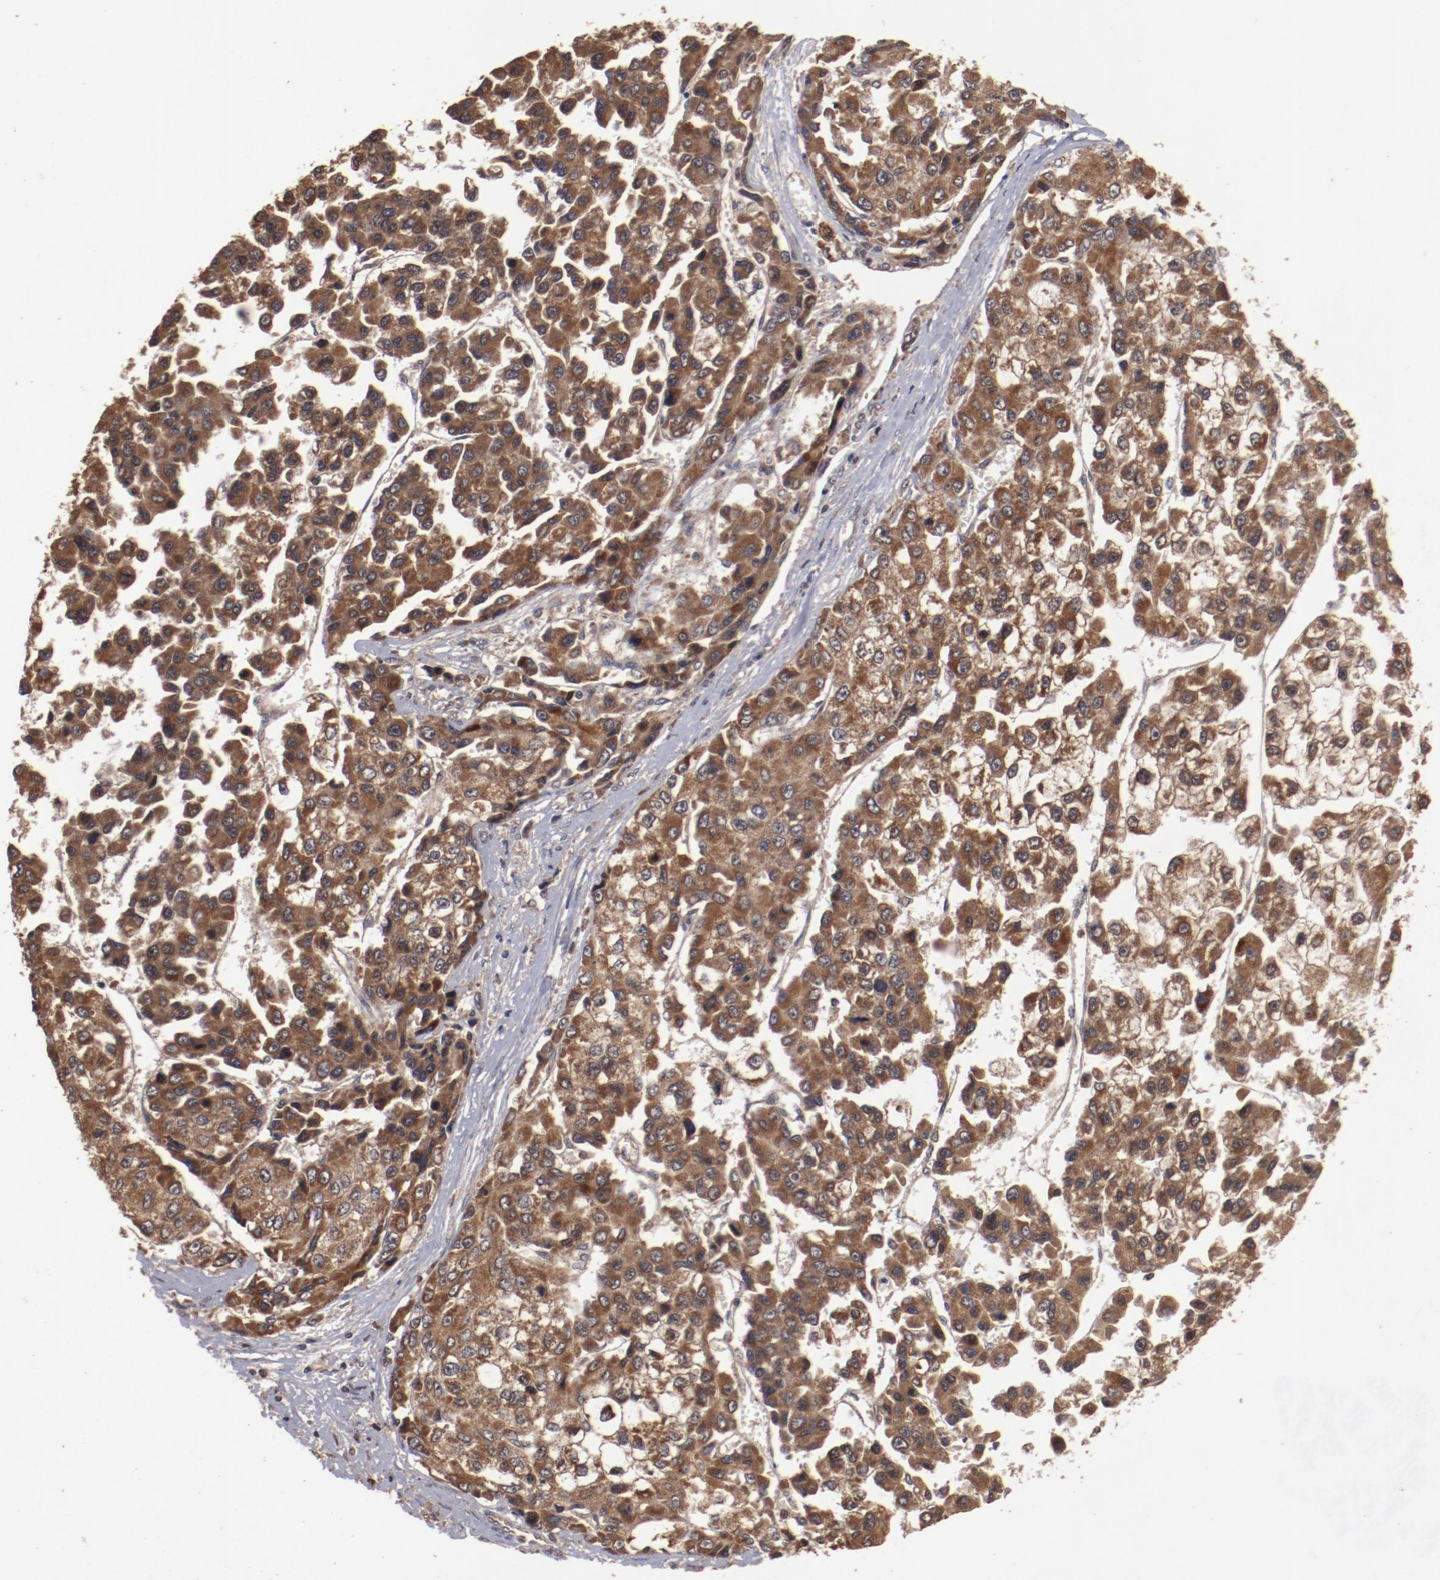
{"staining": {"intensity": "strong", "quantity": ">75%", "location": "cytoplasmic/membranous"}, "tissue": "liver cancer", "cell_type": "Tumor cells", "image_type": "cancer", "snomed": [{"axis": "morphology", "description": "Carcinoma, Hepatocellular, NOS"}, {"axis": "topography", "description": "Liver"}], "caption": "Immunohistochemistry histopathology image of liver hepatocellular carcinoma stained for a protein (brown), which exhibits high levels of strong cytoplasmic/membranous staining in about >75% of tumor cells.", "gene": "TENM1", "patient": {"sex": "female", "age": 66}}